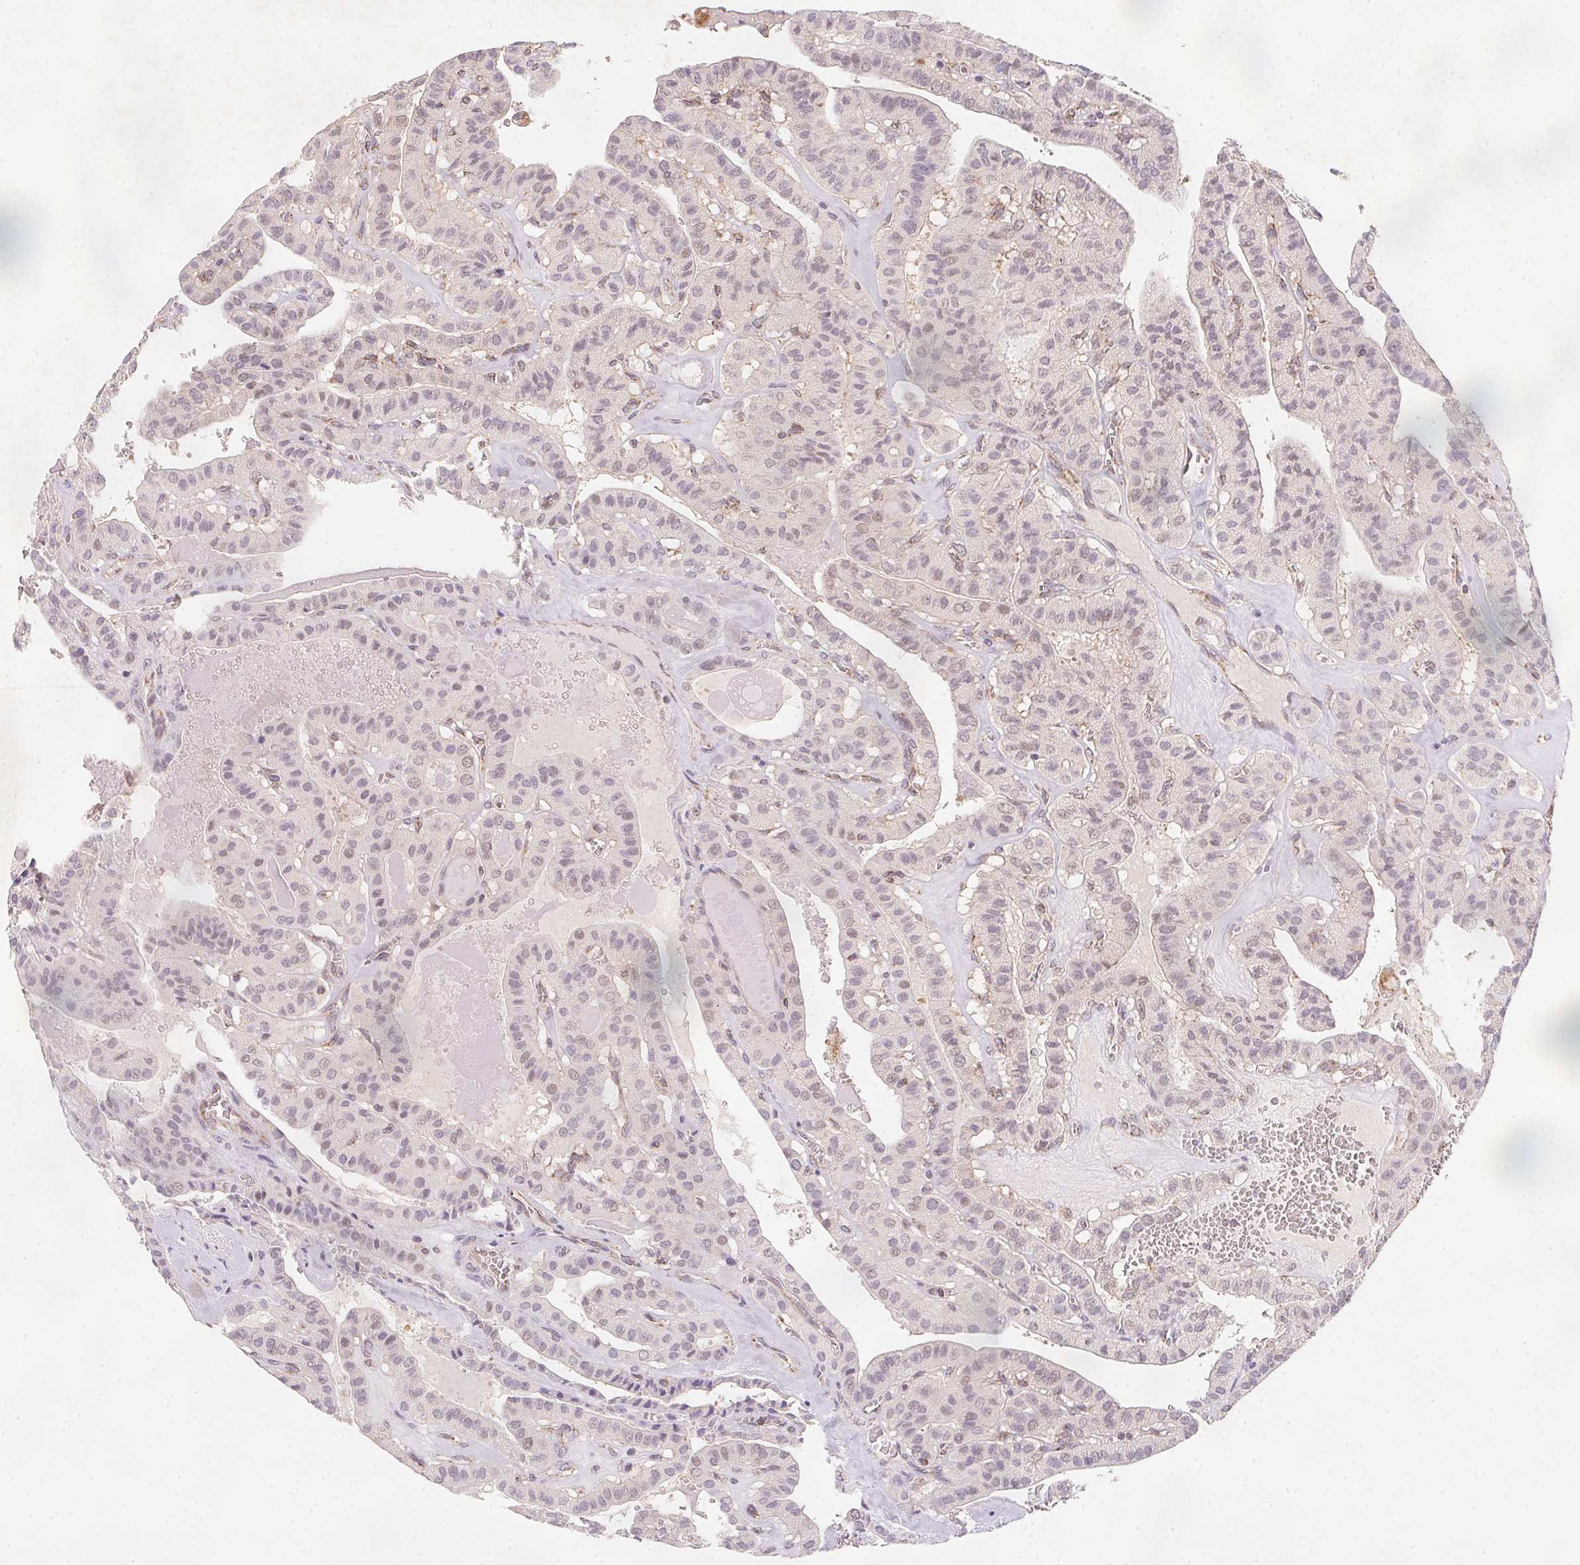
{"staining": {"intensity": "weak", "quantity": "25%-75%", "location": "nuclear"}, "tissue": "thyroid cancer", "cell_type": "Tumor cells", "image_type": "cancer", "snomed": [{"axis": "morphology", "description": "Papillary adenocarcinoma, NOS"}, {"axis": "topography", "description": "Thyroid gland"}], "caption": "A brown stain labels weak nuclear staining of a protein in thyroid papillary adenocarcinoma tumor cells.", "gene": "NDUFS6", "patient": {"sex": "male", "age": 52}}